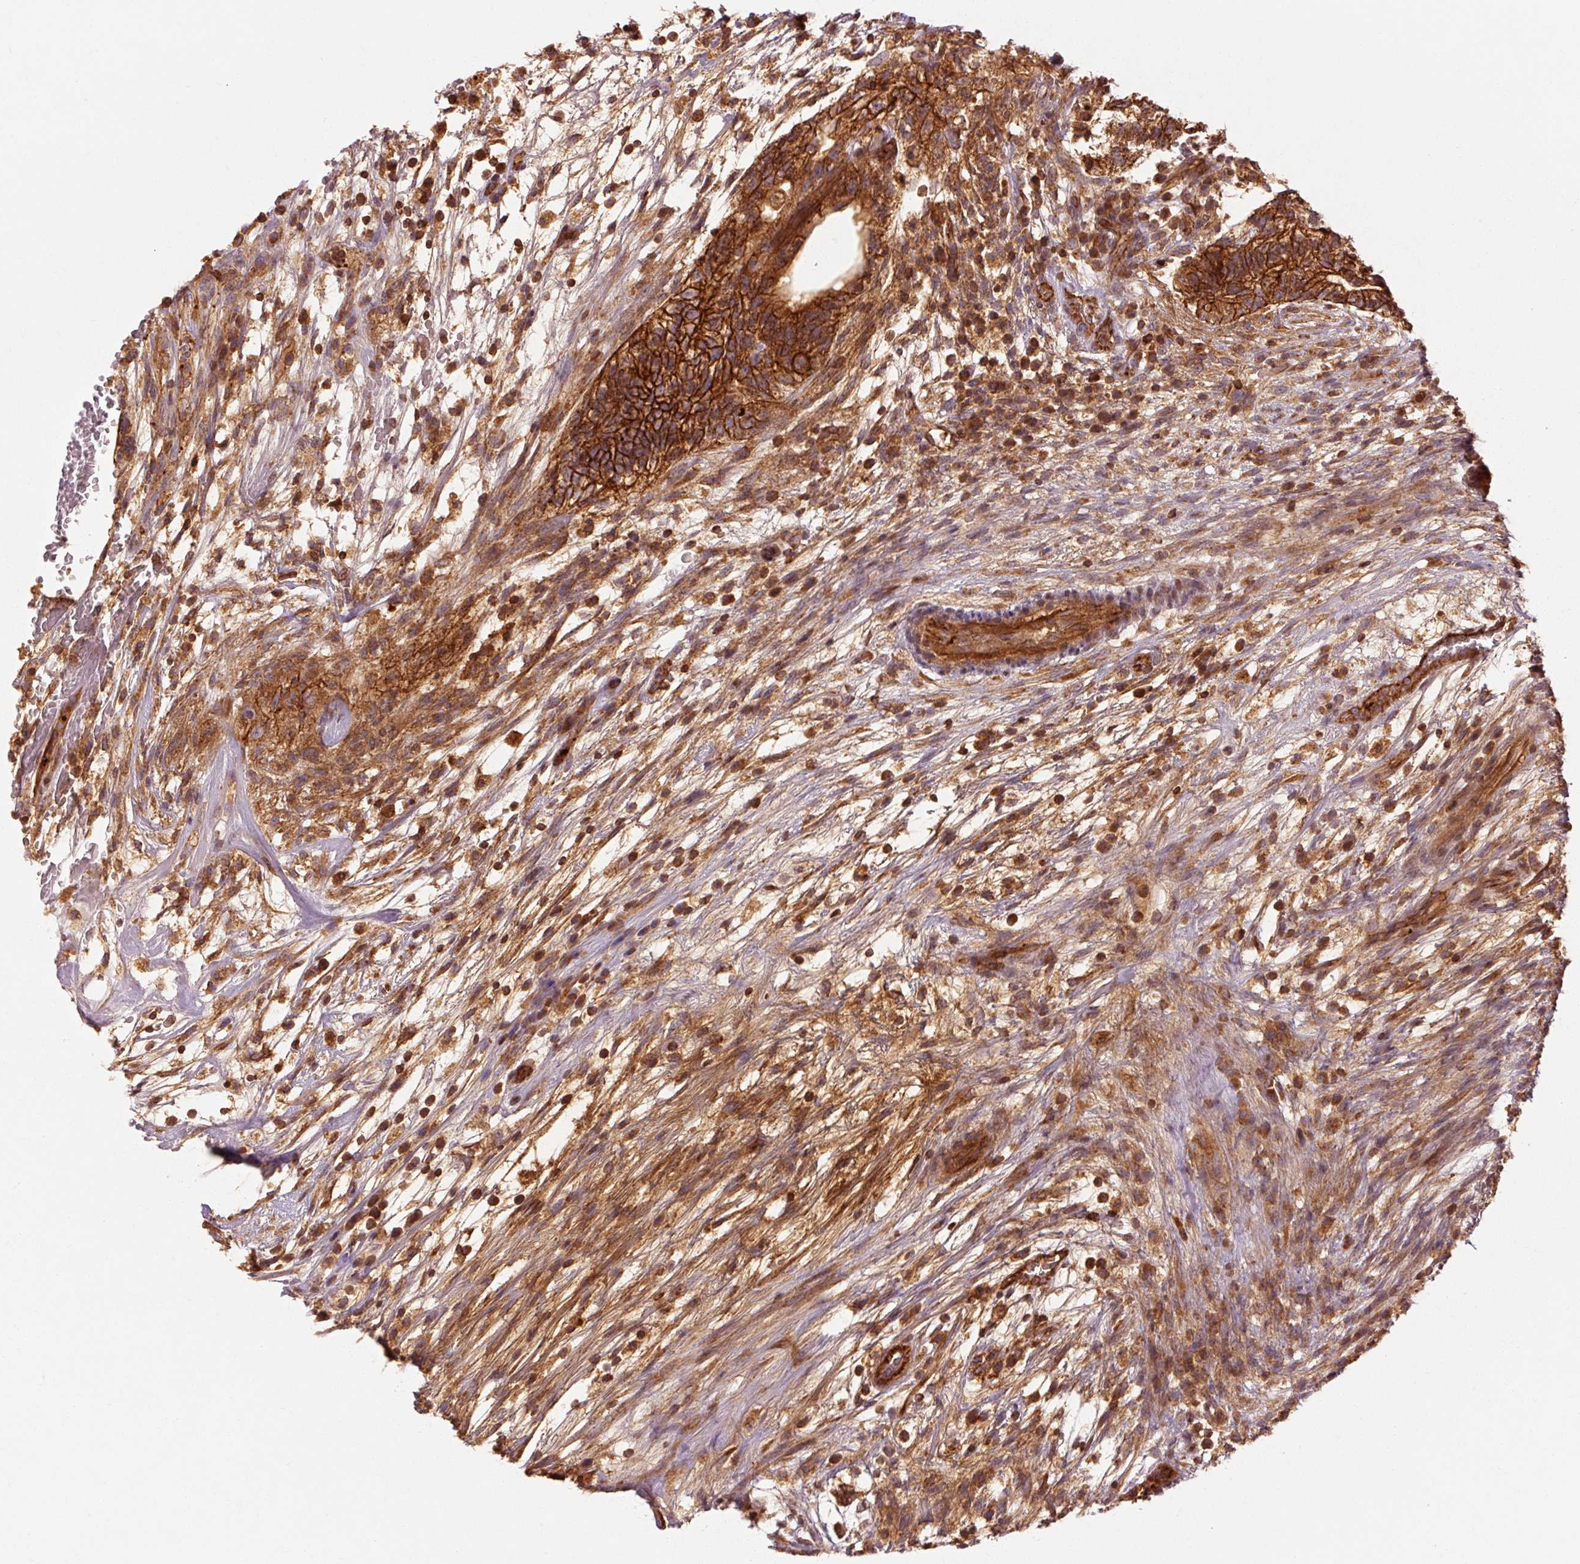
{"staining": {"intensity": "strong", "quantity": ">75%", "location": "cytoplasmic/membranous"}, "tissue": "testis cancer", "cell_type": "Tumor cells", "image_type": "cancer", "snomed": [{"axis": "morphology", "description": "Carcinoma, Embryonal, NOS"}, {"axis": "topography", "description": "Testis"}], "caption": "Testis cancer (embryonal carcinoma) tissue exhibits strong cytoplasmic/membranous positivity in approximately >75% of tumor cells, visualized by immunohistochemistry.", "gene": "CTNNA1", "patient": {"sex": "male", "age": 32}}